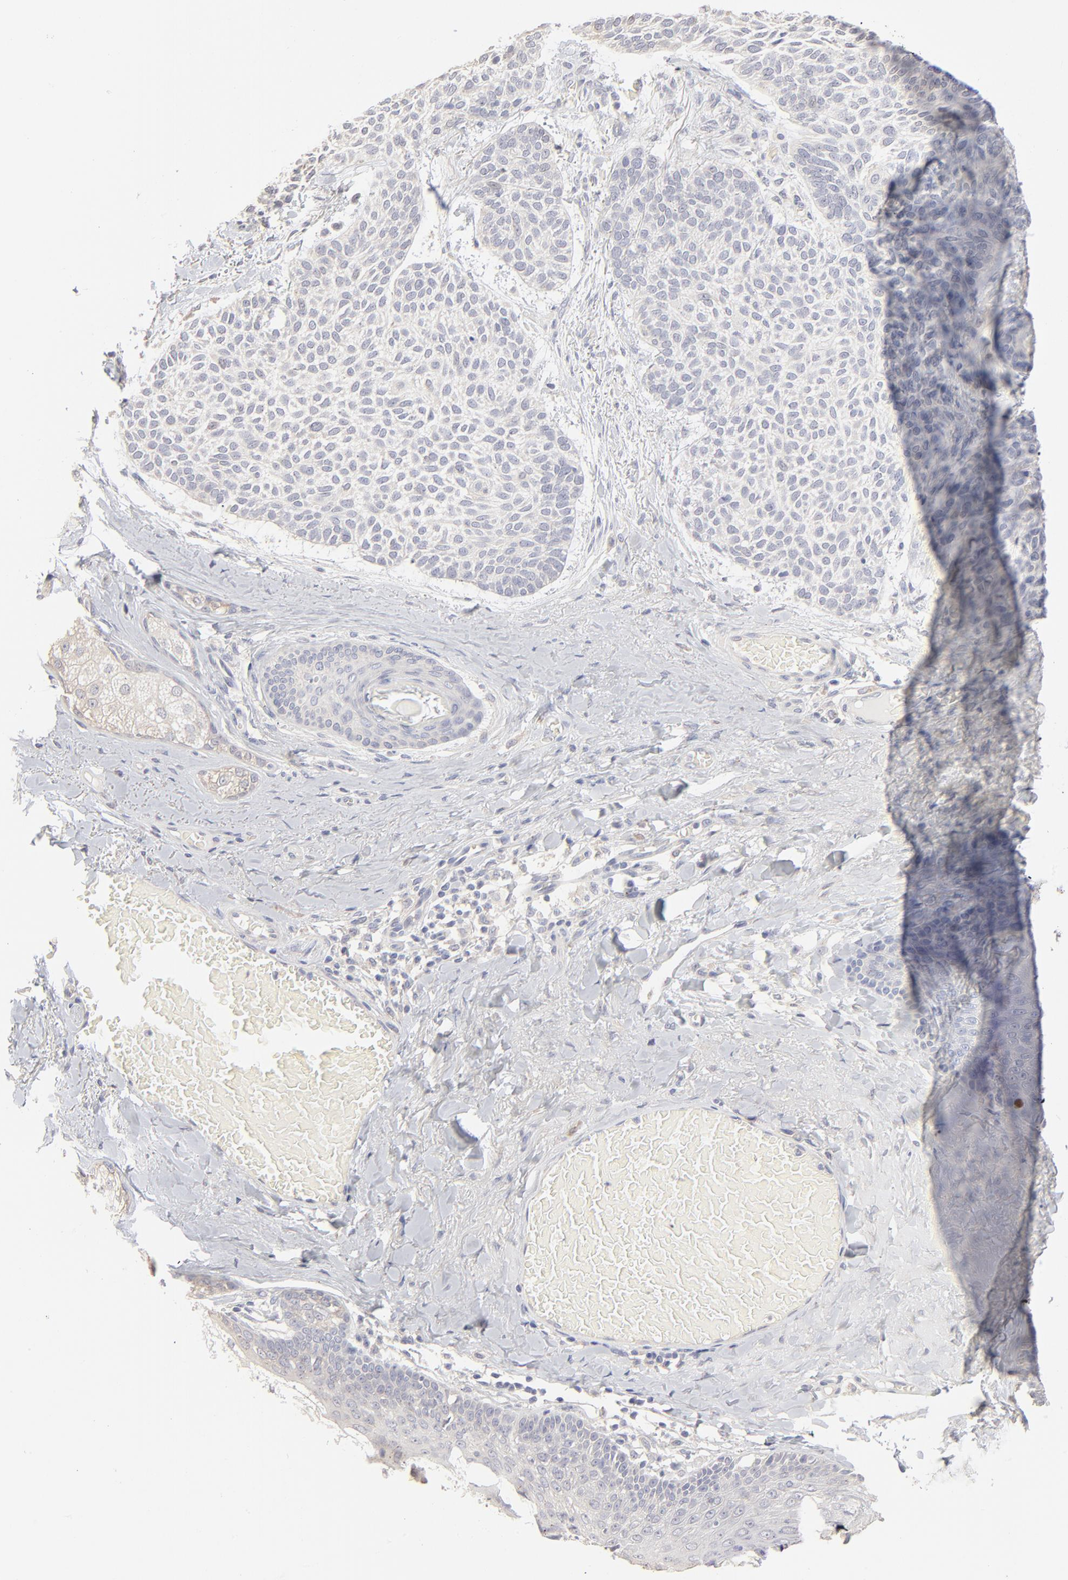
{"staining": {"intensity": "negative", "quantity": "none", "location": "none"}, "tissue": "skin cancer", "cell_type": "Tumor cells", "image_type": "cancer", "snomed": [{"axis": "morphology", "description": "Normal tissue, NOS"}, {"axis": "morphology", "description": "Basal cell carcinoma"}, {"axis": "topography", "description": "Skin"}], "caption": "An IHC histopathology image of basal cell carcinoma (skin) is shown. There is no staining in tumor cells of basal cell carcinoma (skin).", "gene": "DNAL4", "patient": {"sex": "female", "age": 70}}